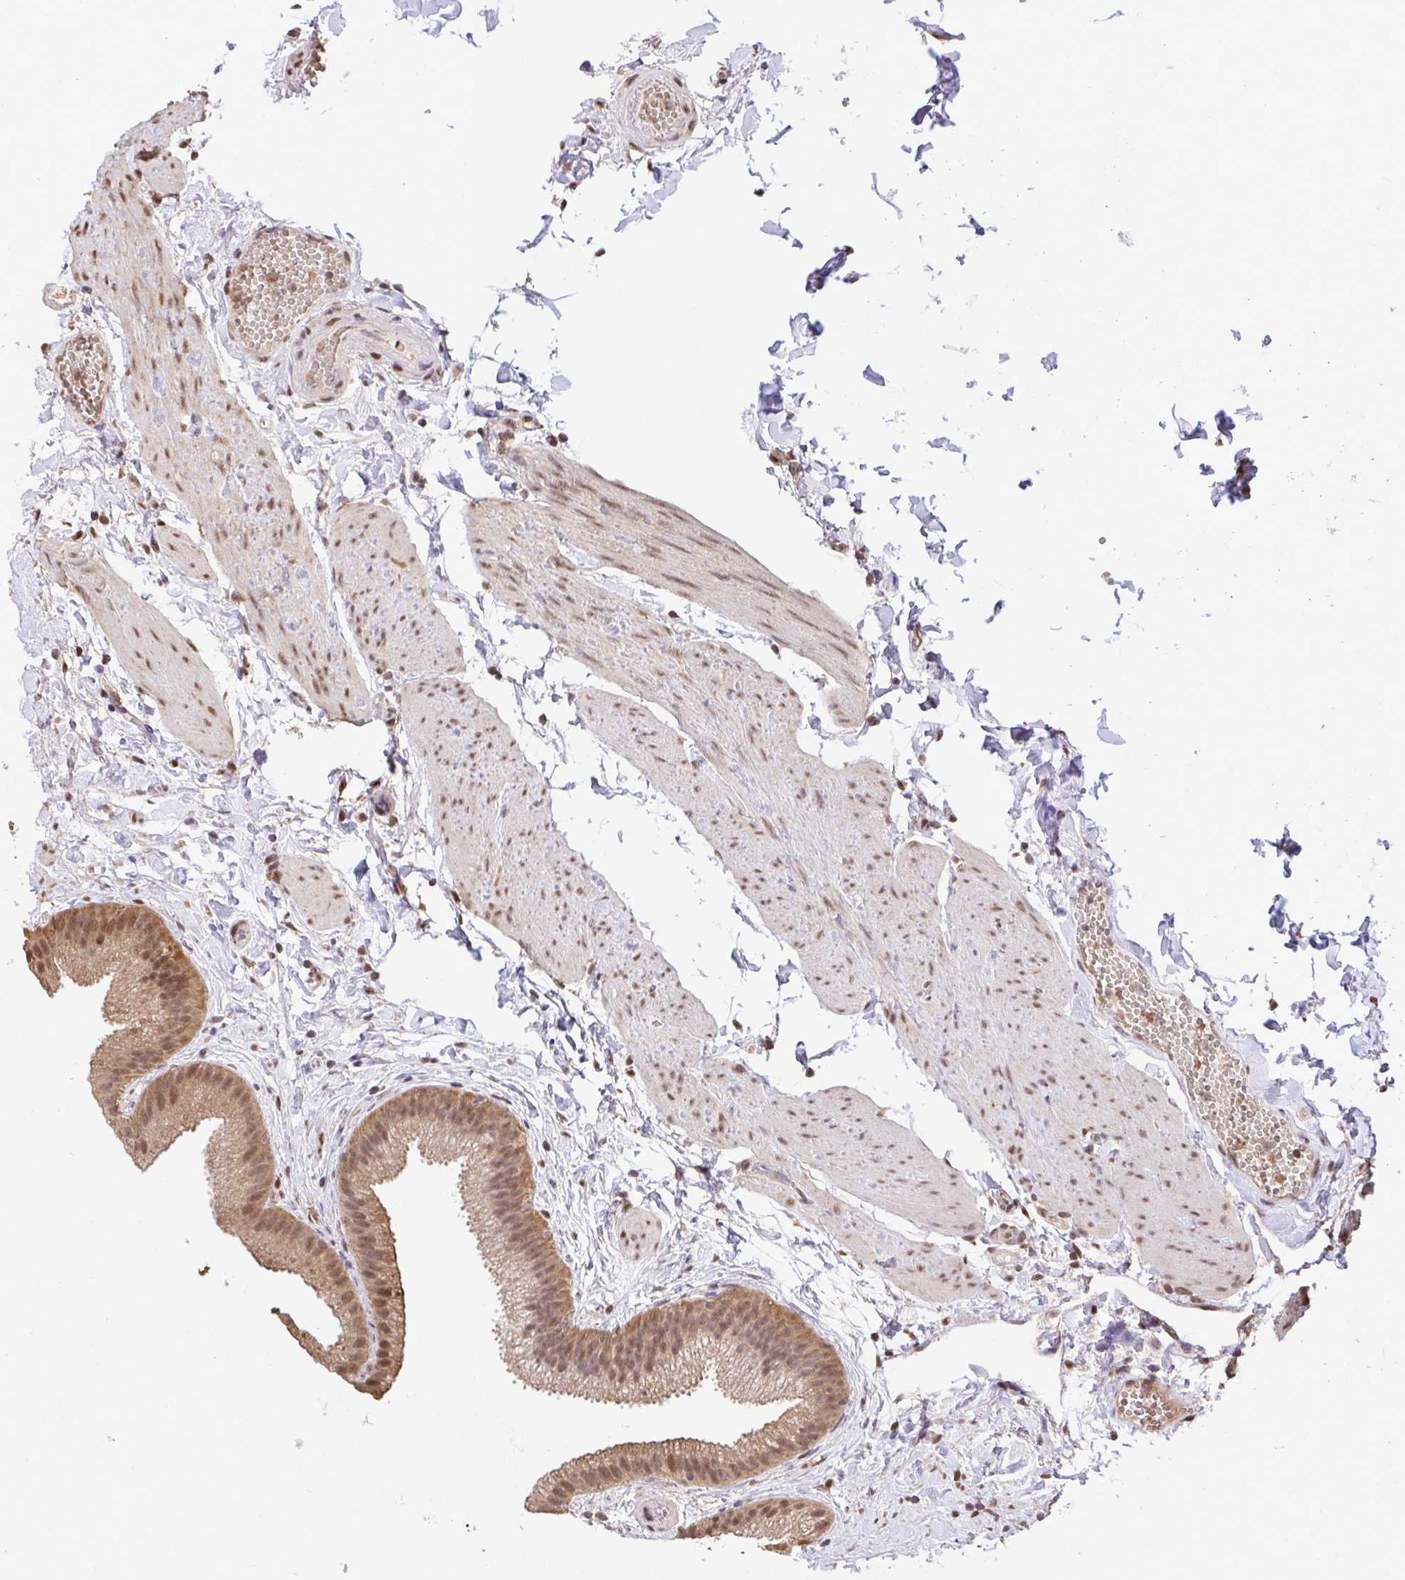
{"staining": {"intensity": "moderate", "quantity": ">75%", "location": "cytoplasmic/membranous,nuclear"}, "tissue": "gallbladder", "cell_type": "Glandular cells", "image_type": "normal", "snomed": [{"axis": "morphology", "description": "Normal tissue, NOS"}, {"axis": "topography", "description": "Gallbladder"}], "caption": "Benign gallbladder exhibits moderate cytoplasmic/membranous,nuclear staining in approximately >75% of glandular cells (DAB (3,3'-diaminobenzidine) = brown stain, brightfield microscopy at high magnification)..", "gene": "C12orf57", "patient": {"sex": "female", "age": 63}}